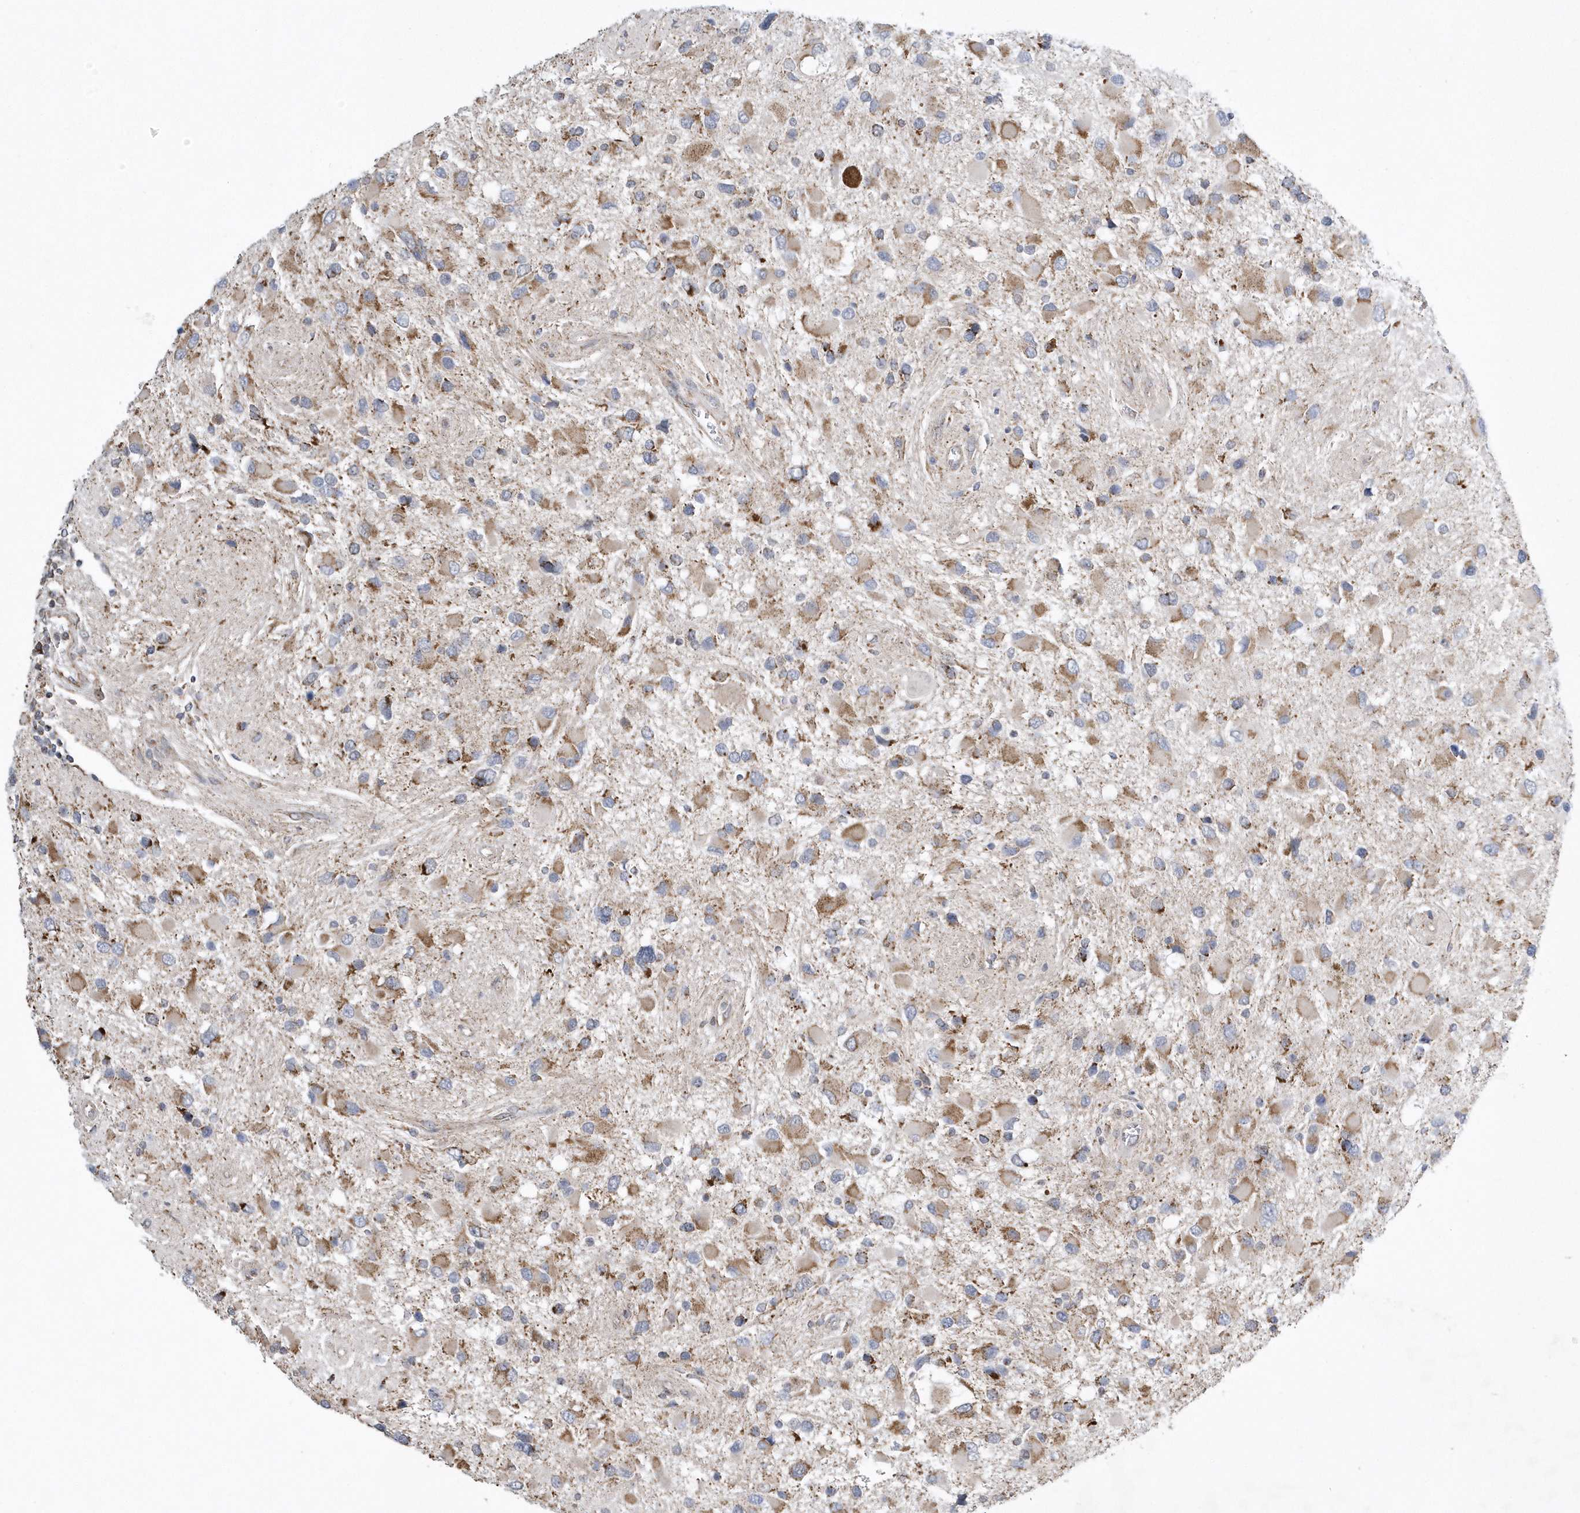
{"staining": {"intensity": "moderate", "quantity": "25%-75%", "location": "cytoplasmic/membranous"}, "tissue": "glioma", "cell_type": "Tumor cells", "image_type": "cancer", "snomed": [{"axis": "morphology", "description": "Glioma, malignant, High grade"}, {"axis": "topography", "description": "Brain"}], "caption": "Glioma stained with immunohistochemistry exhibits moderate cytoplasmic/membranous positivity in approximately 25%-75% of tumor cells. (Brightfield microscopy of DAB IHC at high magnification).", "gene": "SLX9", "patient": {"sex": "male", "age": 53}}